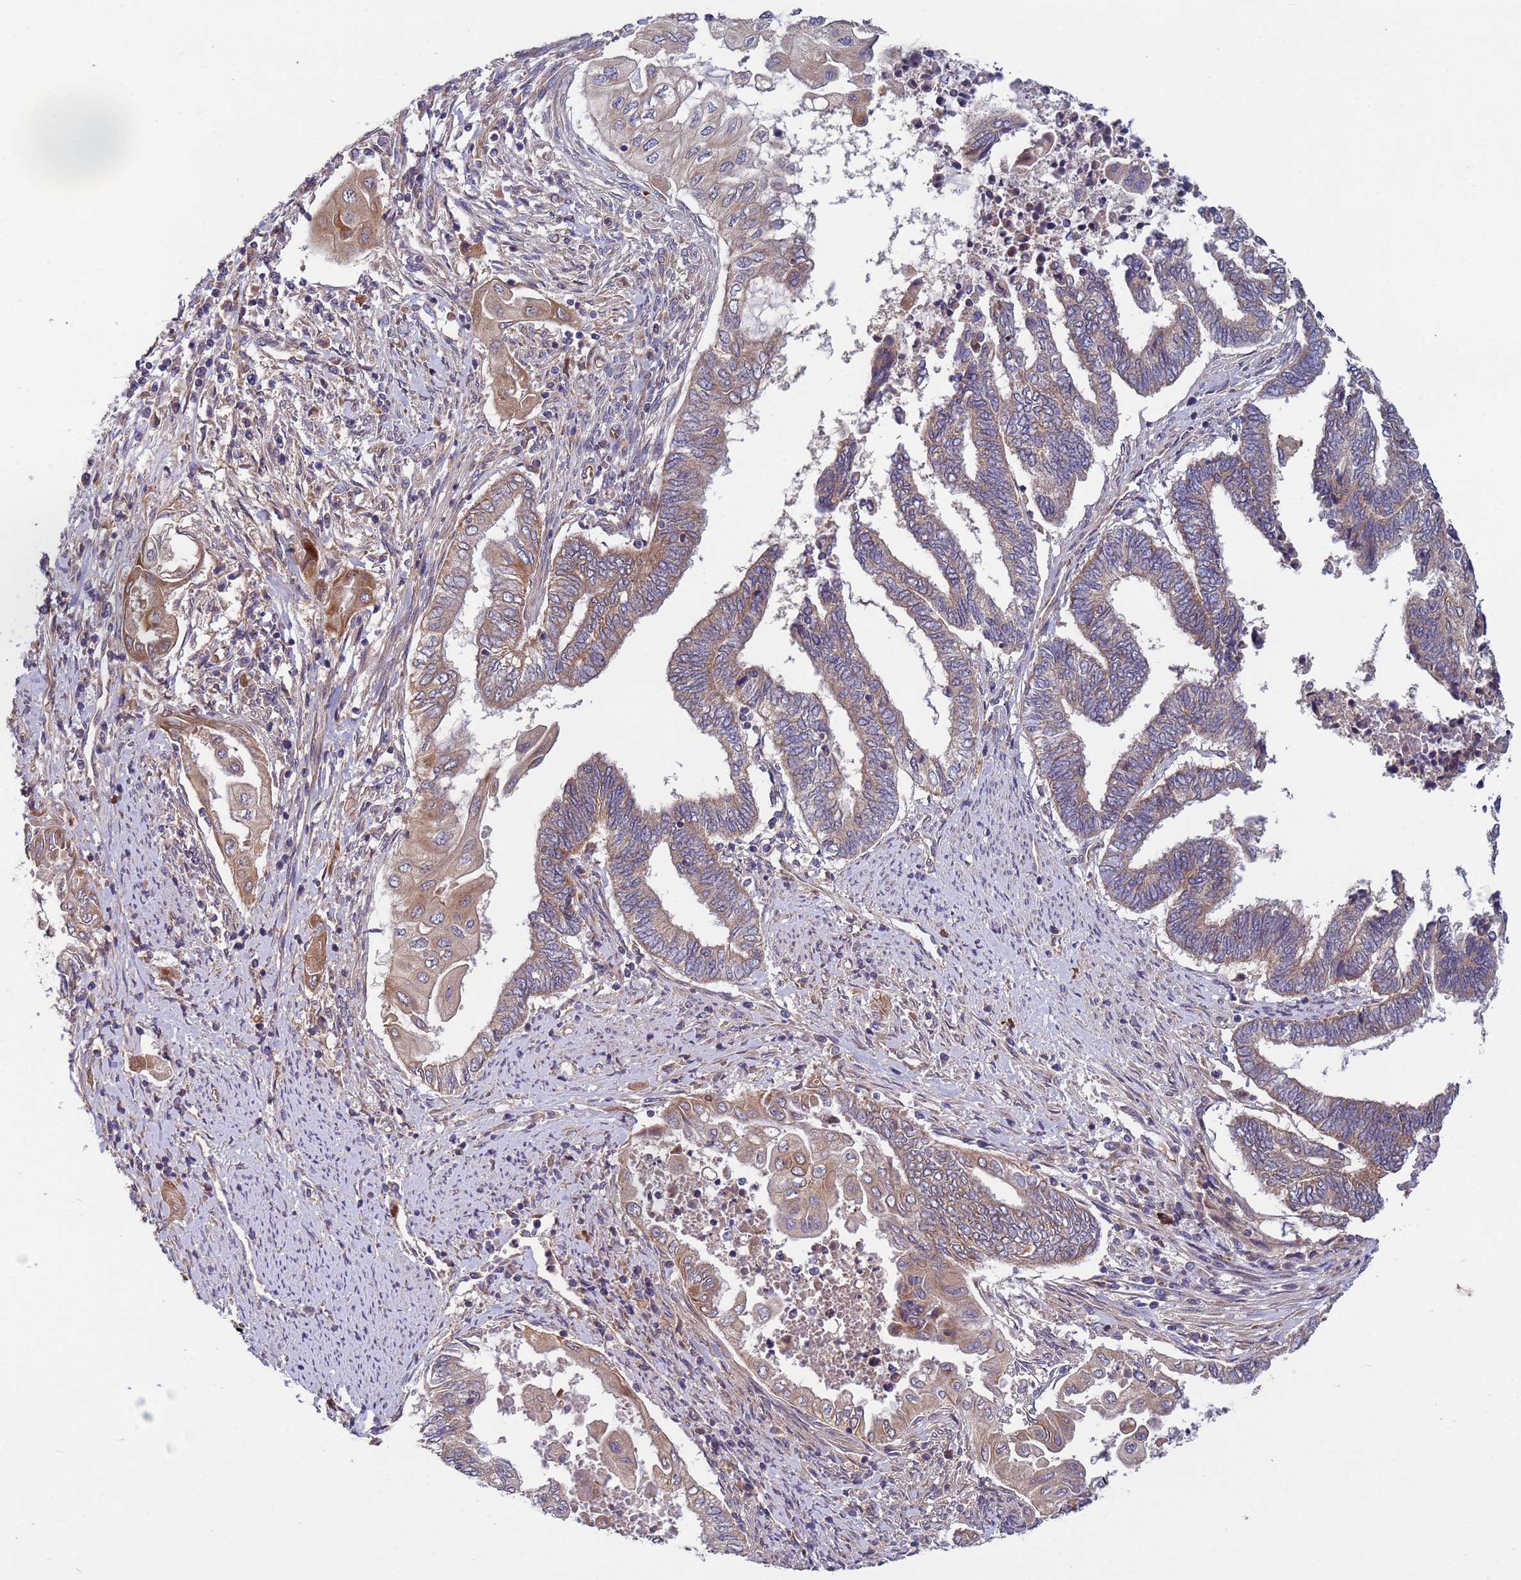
{"staining": {"intensity": "weak", "quantity": ">75%", "location": "cytoplasmic/membranous"}, "tissue": "endometrial cancer", "cell_type": "Tumor cells", "image_type": "cancer", "snomed": [{"axis": "morphology", "description": "Adenocarcinoma, NOS"}, {"axis": "topography", "description": "Uterus"}, {"axis": "topography", "description": "Endometrium"}], "caption": "Human adenocarcinoma (endometrial) stained with a protein marker reveals weak staining in tumor cells.", "gene": "RAB10", "patient": {"sex": "female", "age": 70}}